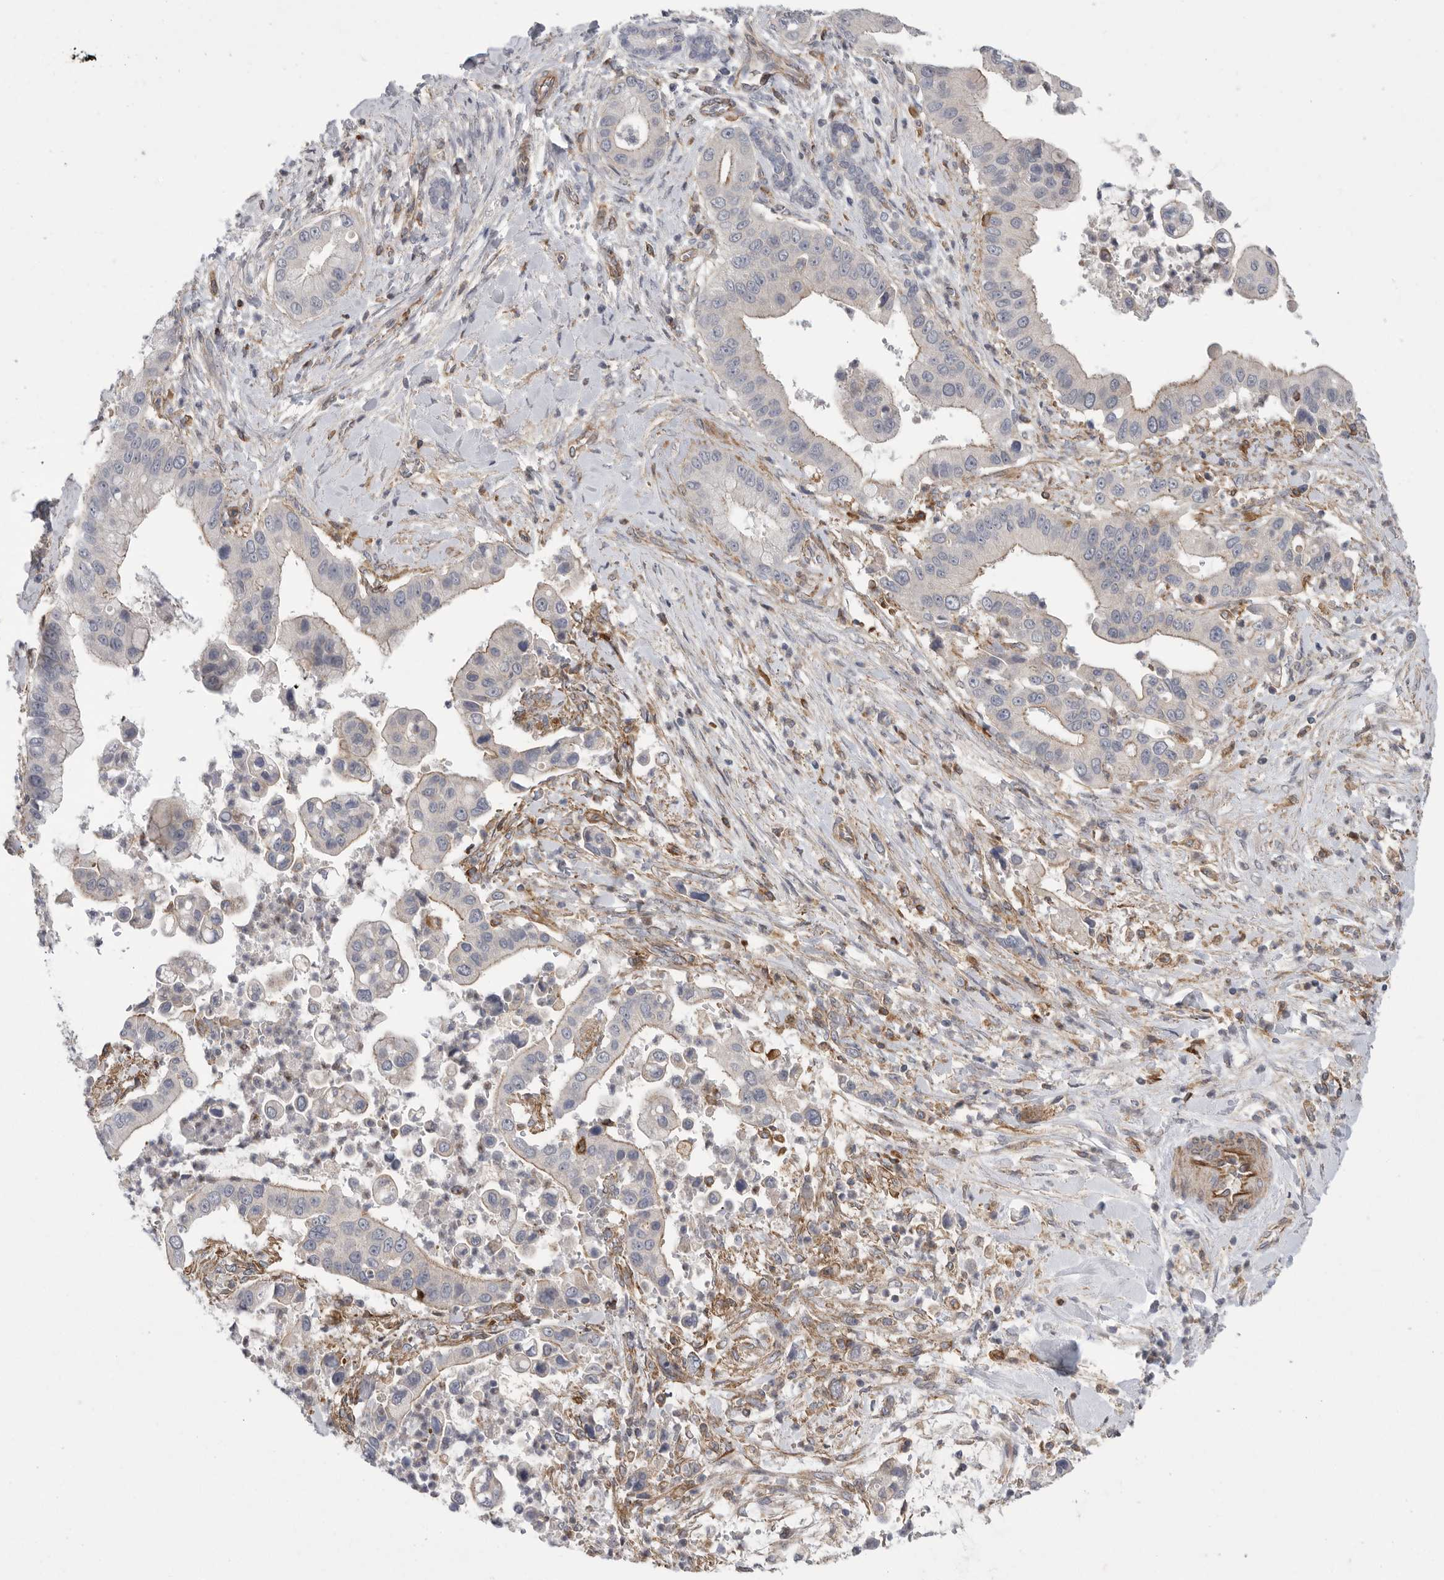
{"staining": {"intensity": "negative", "quantity": "none", "location": "none"}, "tissue": "liver cancer", "cell_type": "Tumor cells", "image_type": "cancer", "snomed": [{"axis": "morphology", "description": "Cholangiocarcinoma"}, {"axis": "topography", "description": "Liver"}], "caption": "There is no significant expression in tumor cells of cholangiocarcinoma (liver). The staining was performed using DAB to visualize the protein expression in brown, while the nuclei were stained in blue with hematoxylin (Magnification: 20x).", "gene": "SIGLEC10", "patient": {"sex": "female", "age": 54}}